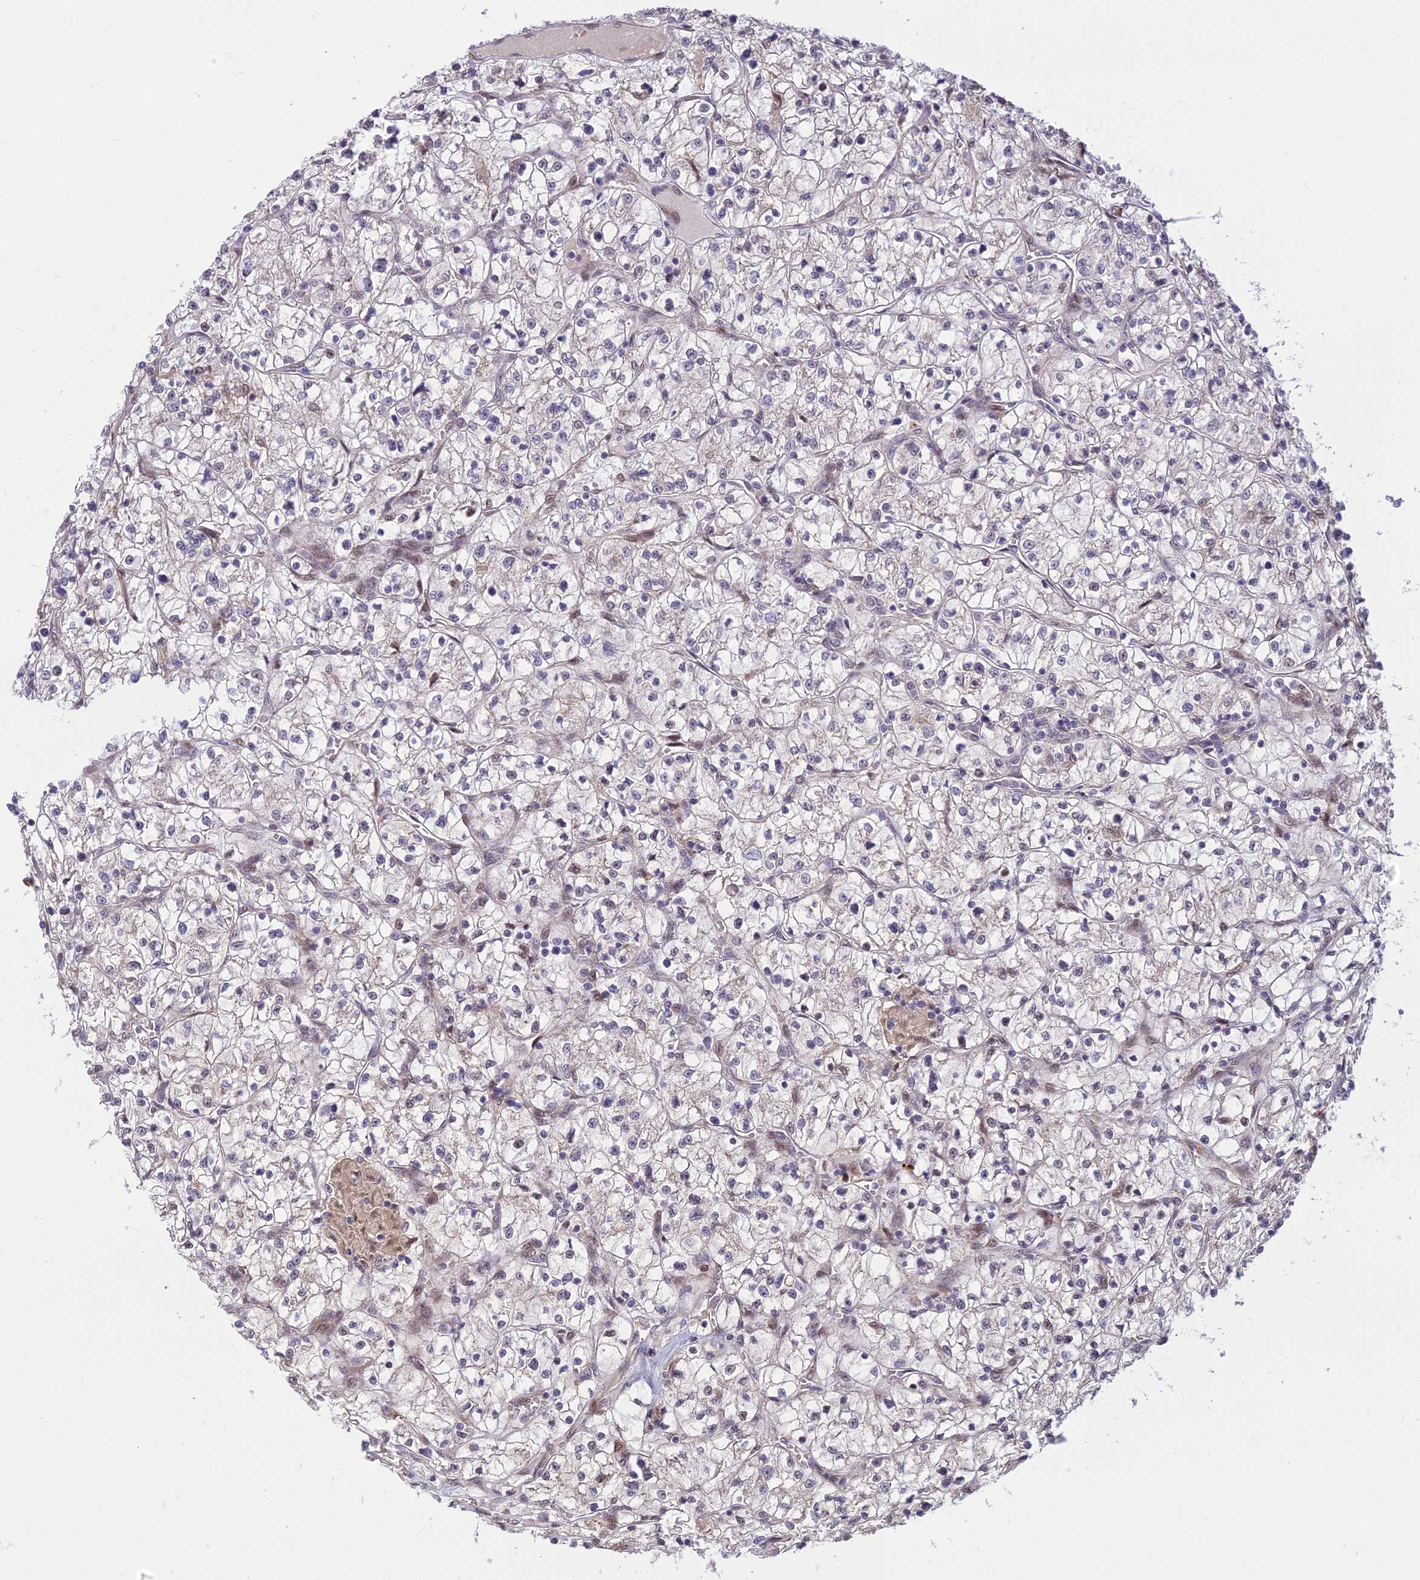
{"staining": {"intensity": "negative", "quantity": "none", "location": "none"}, "tissue": "renal cancer", "cell_type": "Tumor cells", "image_type": "cancer", "snomed": [{"axis": "morphology", "description": "Adenocarcinoma, NOS"}, {"axis": "topography", "description": "Kidney"}], "caption": "High power microscopy photomicrograph of an IHC photomicrograph of adenocarcinoma (renal), revealing no significant expression in tumor cells.", "gene": "UFSP2", "patient": {"sex": "female", "age": 64}}